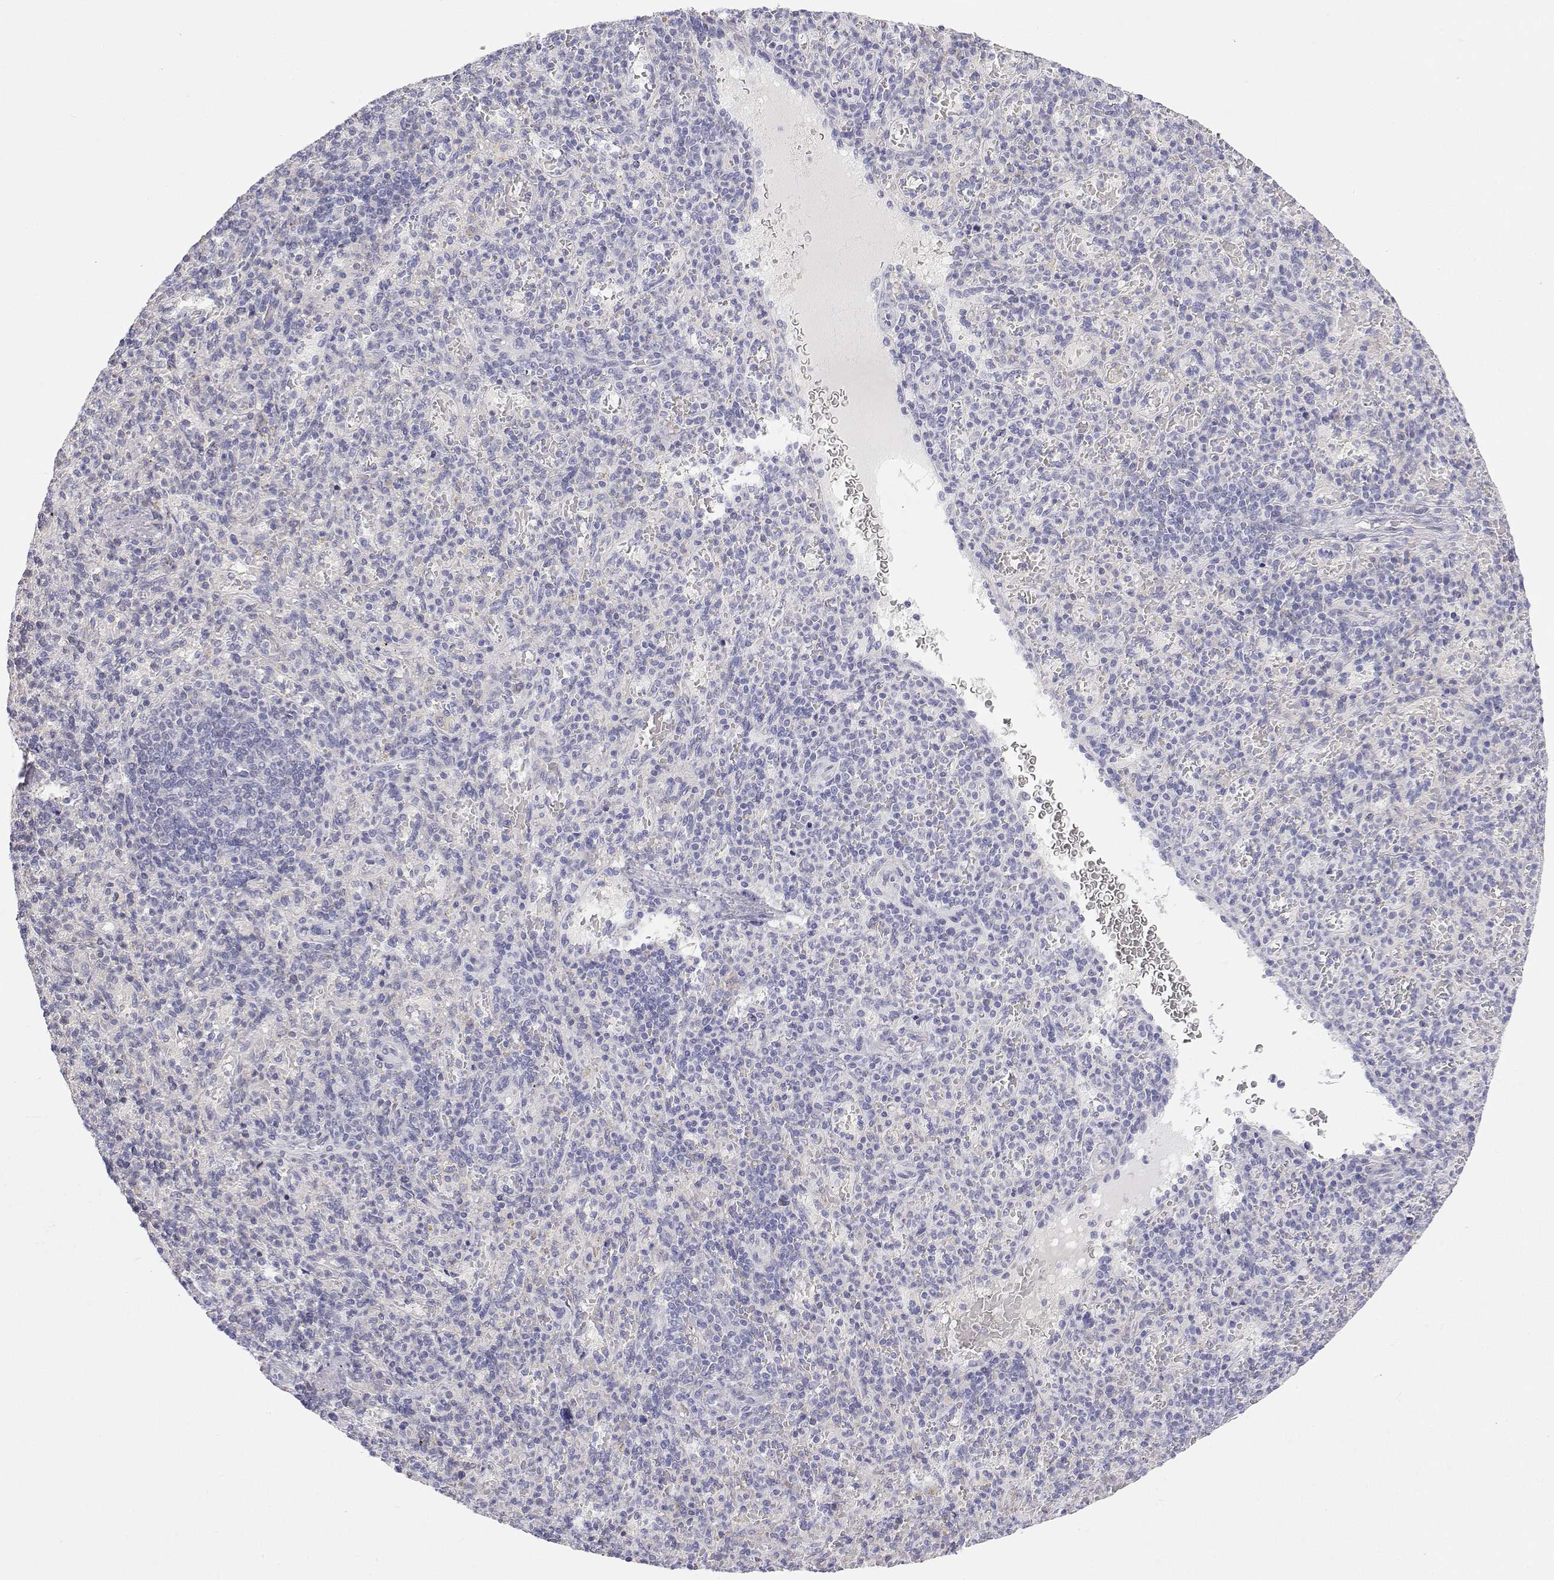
{"staining": {"intensity": "negative", "quantity": "none", "location": "none"}, "tissue": "spleen", "cell_type": "Cells in red pulp", "image_type": "normal", "snomed": [{"axis": "morphology", "description": "Normal tissue, NOS"}, {"axis": "topography", "description": "Spleen"}], "caption": "Immunohistochemical staining of normal spleen shows no significant expression in cells in red pulp.", "gene": "MISP", "patient": {"sex": "female", "age": 74}}